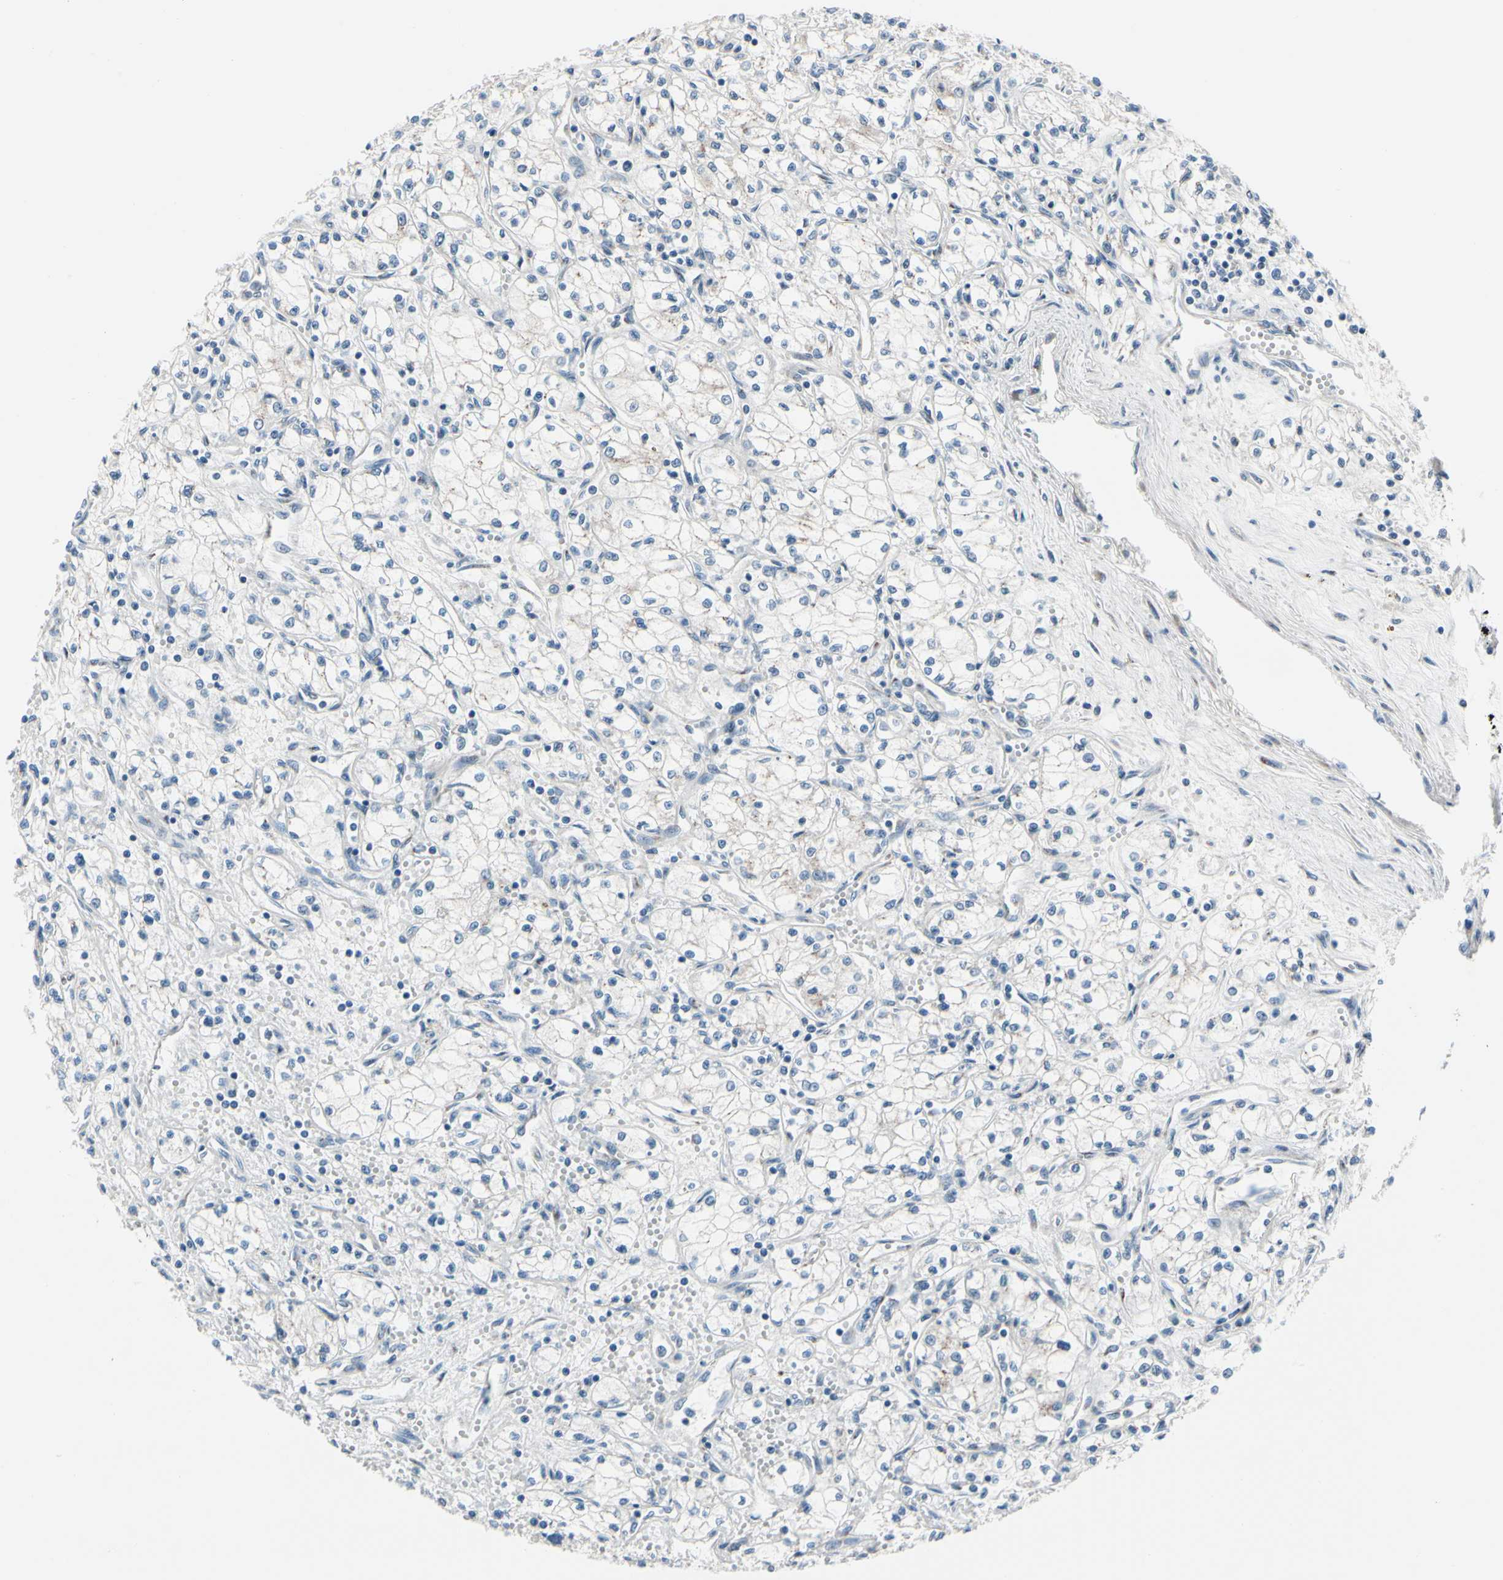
{"staining": {"intensity": "negative", "quantity": "none", "location": "none"}, "tissue": "renal cancer", "cell_type": "Tumor cells", "image_type": "cancer", "snomed": [{"axis": "morphology", "description": "Normal tissue, NOS"}, {"axis": "morphology", "description": "Adenocarcinoma, NOS"}, {"axis": "topography", "description": "Kidney"}], "caption": "A micrograph of human renal cancer (adenocarcinoma) is negative for staining in tumor cells.", "gene": "PGR", "patient": {"sex": "male", "age": 59}}